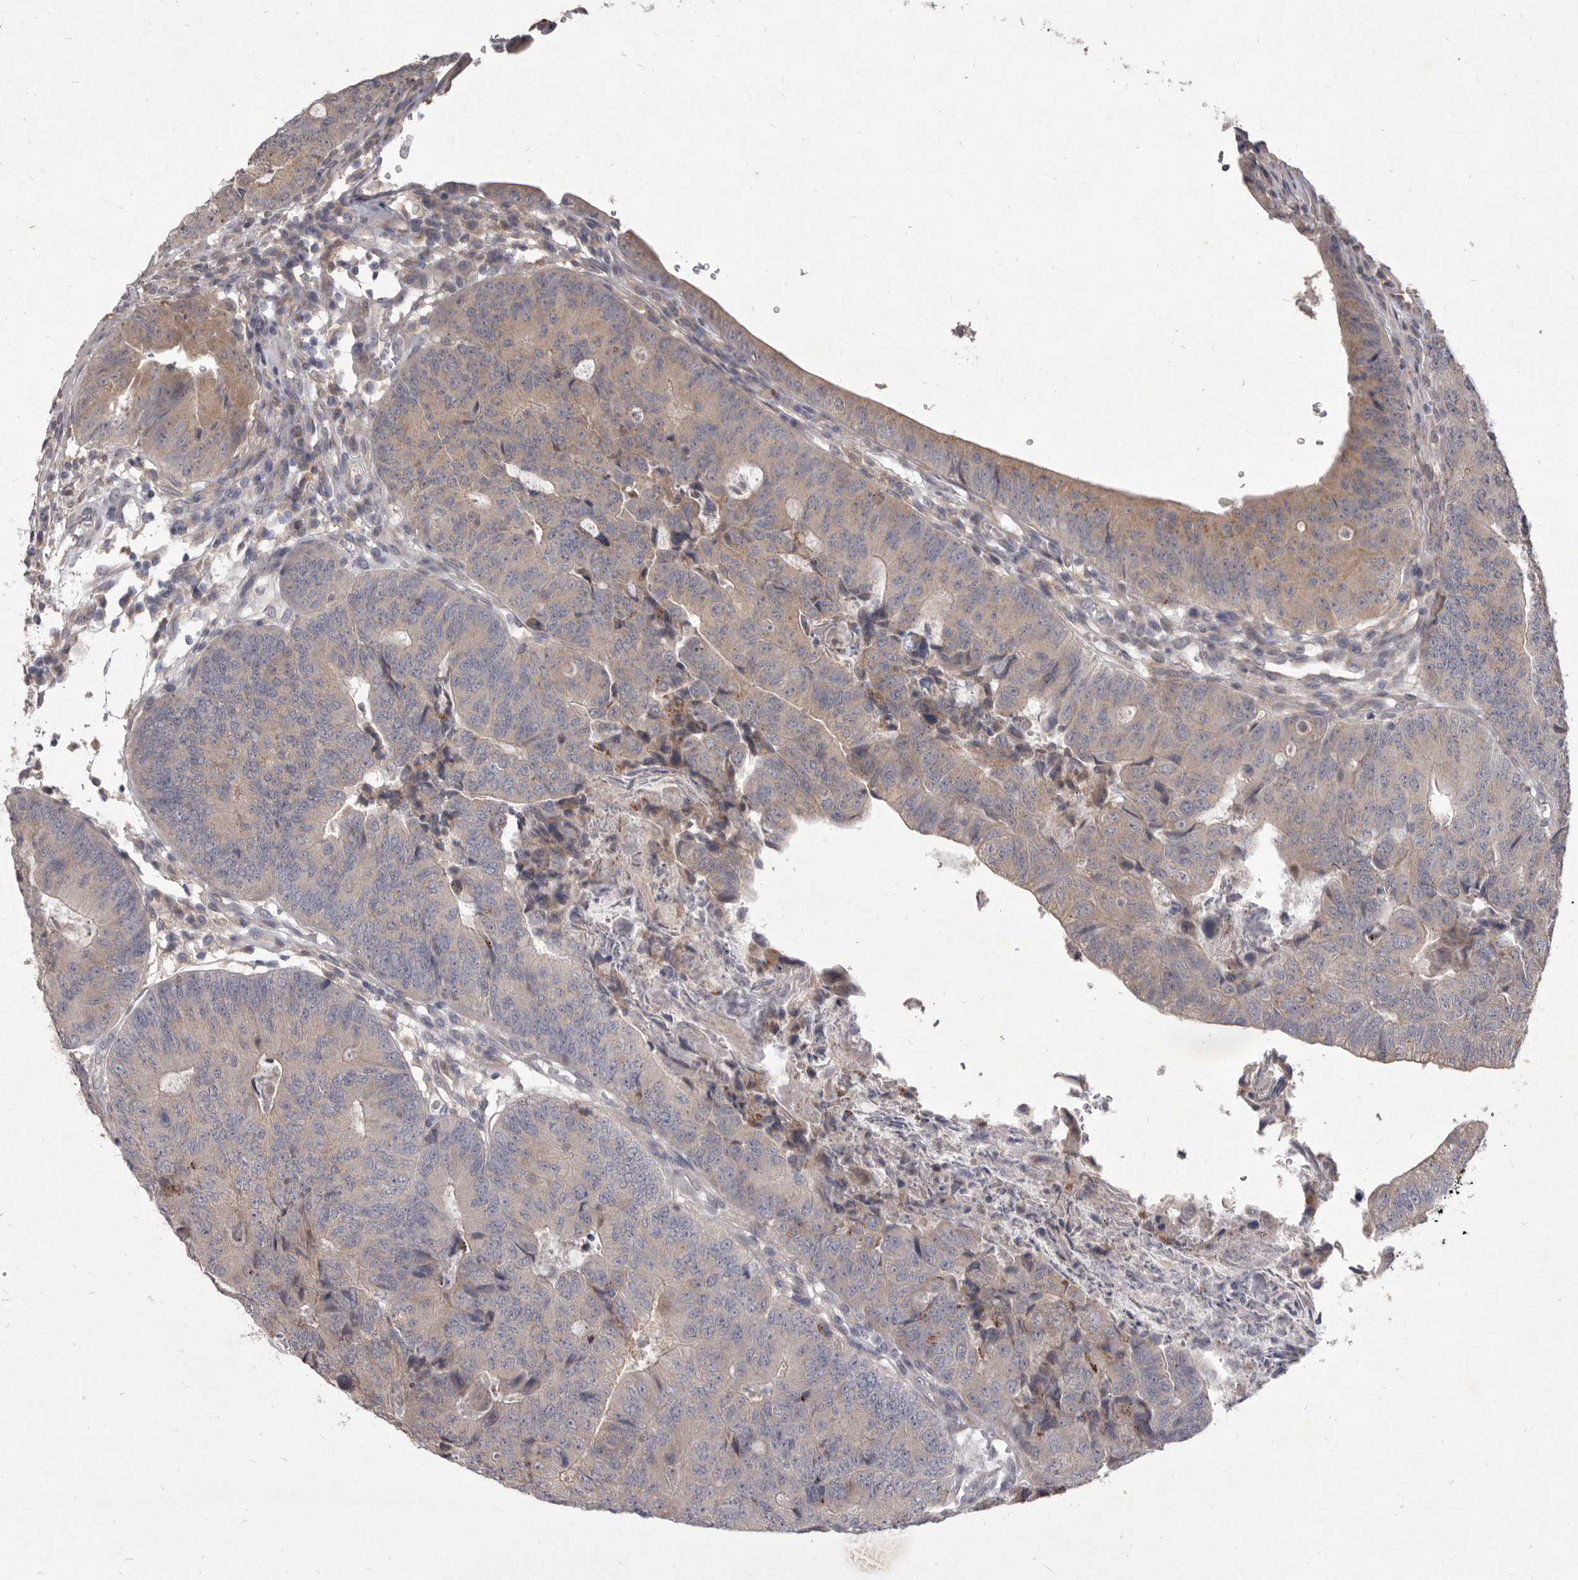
{"staining": {"intensity": "moderate", "quantity": "25%-75%", "location": "cytoplasmic/membranous"}, "tissue": "colorectal cancer", "cell_type": "Tumor cells", "image_type": "cancer", "snomed": [{"axis": "morphology", "description": "Adenocarcinoma, NOS"}, {"axis": "topography", "description": "Colon"}], "caption": "Immunohistochemical staining of human colorectal adenocarcinoma displays medium levels of moderate cytoplasmic/membranous protein expression in approximately 25%-75% of tumor cells.", "gene": "P2RX6", "patient": {"sex": "female", "age": 67}}